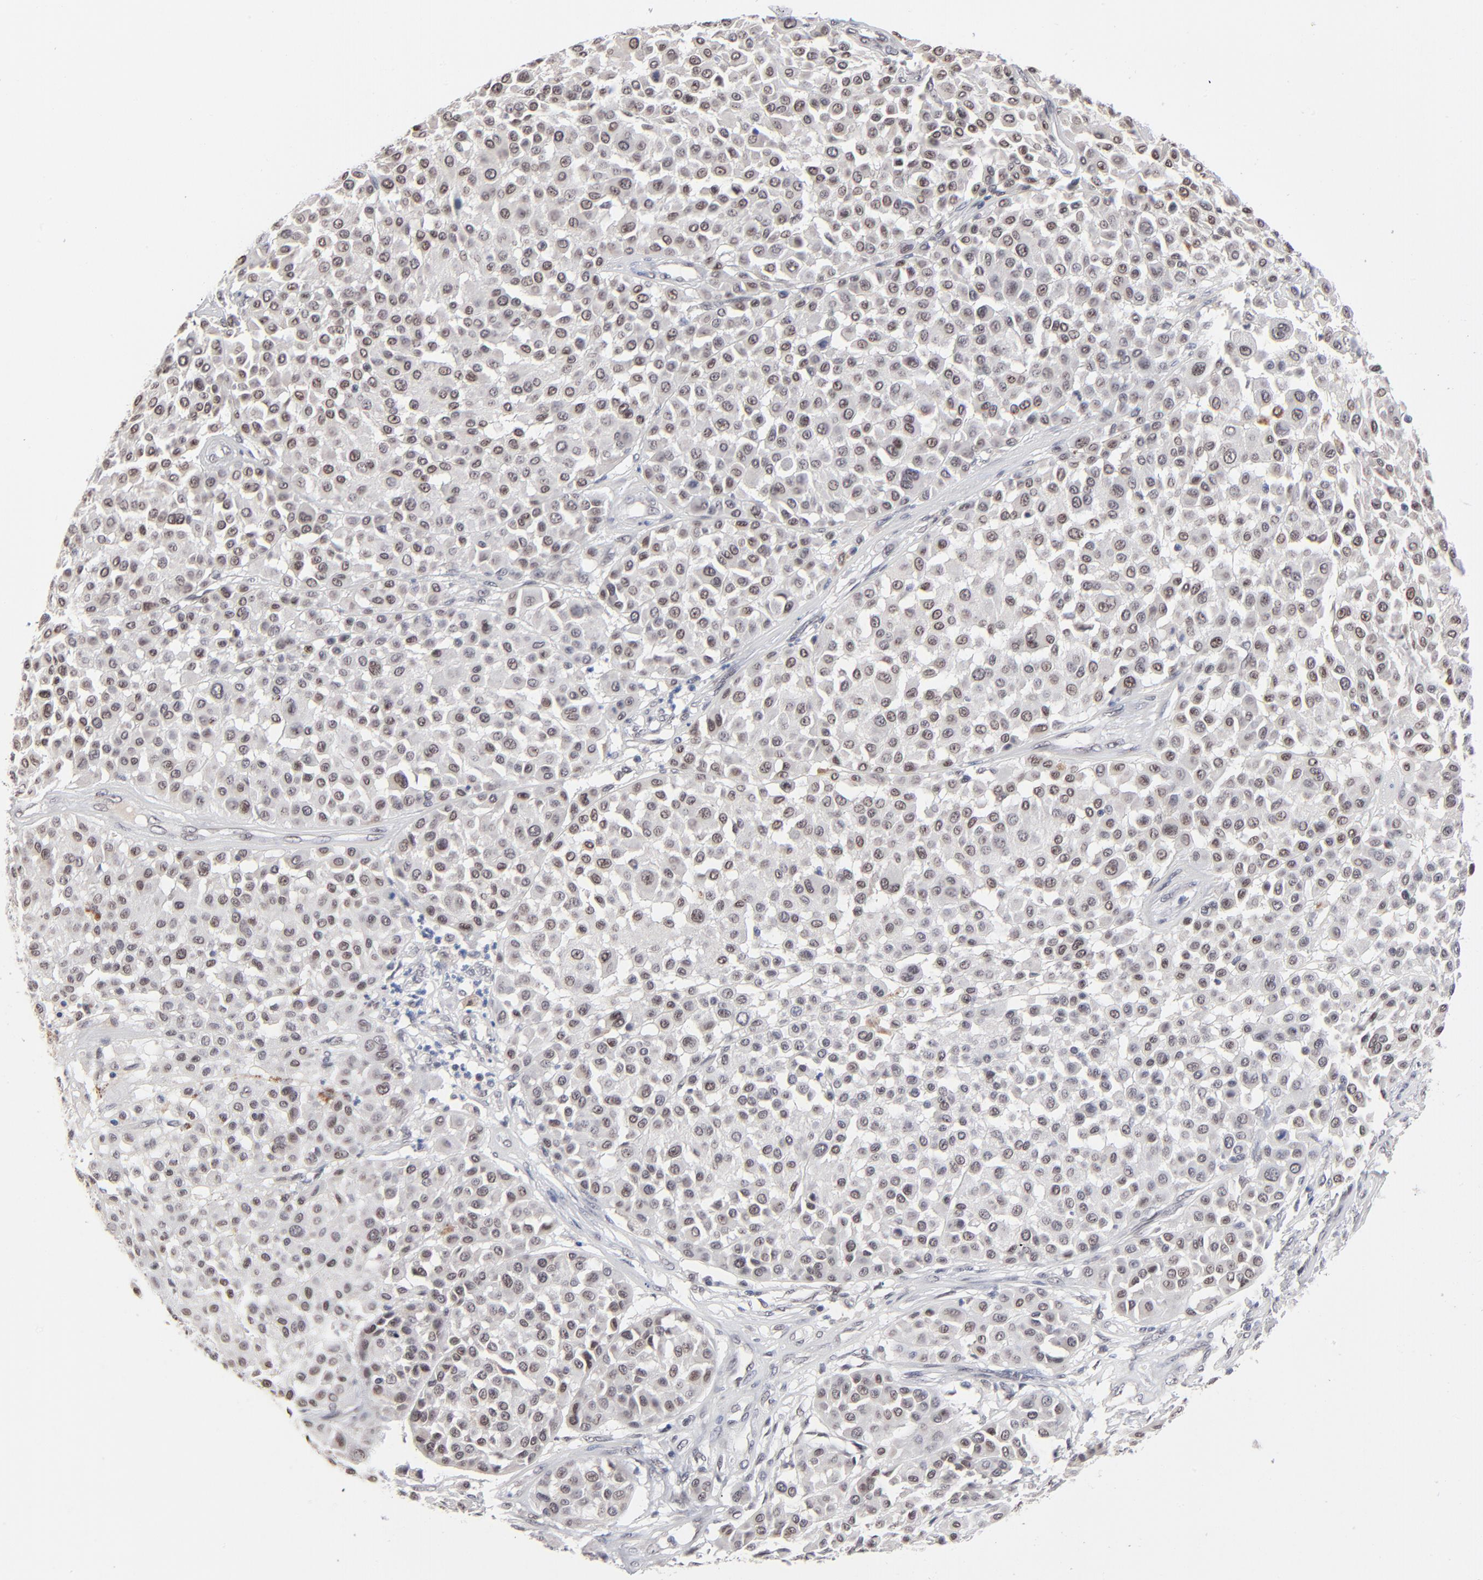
{"staining": {"intensity": "weak", "quantity": "25%-75%", "location": "nuclear"}, "tissue": "melanoma", "cell_type": "Tumor cells", "image_type": "cancer", "snomed": [{"axis": "morphology", "description": "Malignant melanoma, Metastatic site"}, {"axis": "topography", "description": "Soft tissue"}], "caption": "Immunohistochemical staining of human malignant melanoma (metastatic site) displays low levels of weak nuclear protein expression in approximately 25%-75% of tumor cells. (DAB IHC, brown staining for protein, blue staining for nuclei).", "gene": "MBIP", "patient": {"sex": "male", "age": 41}}